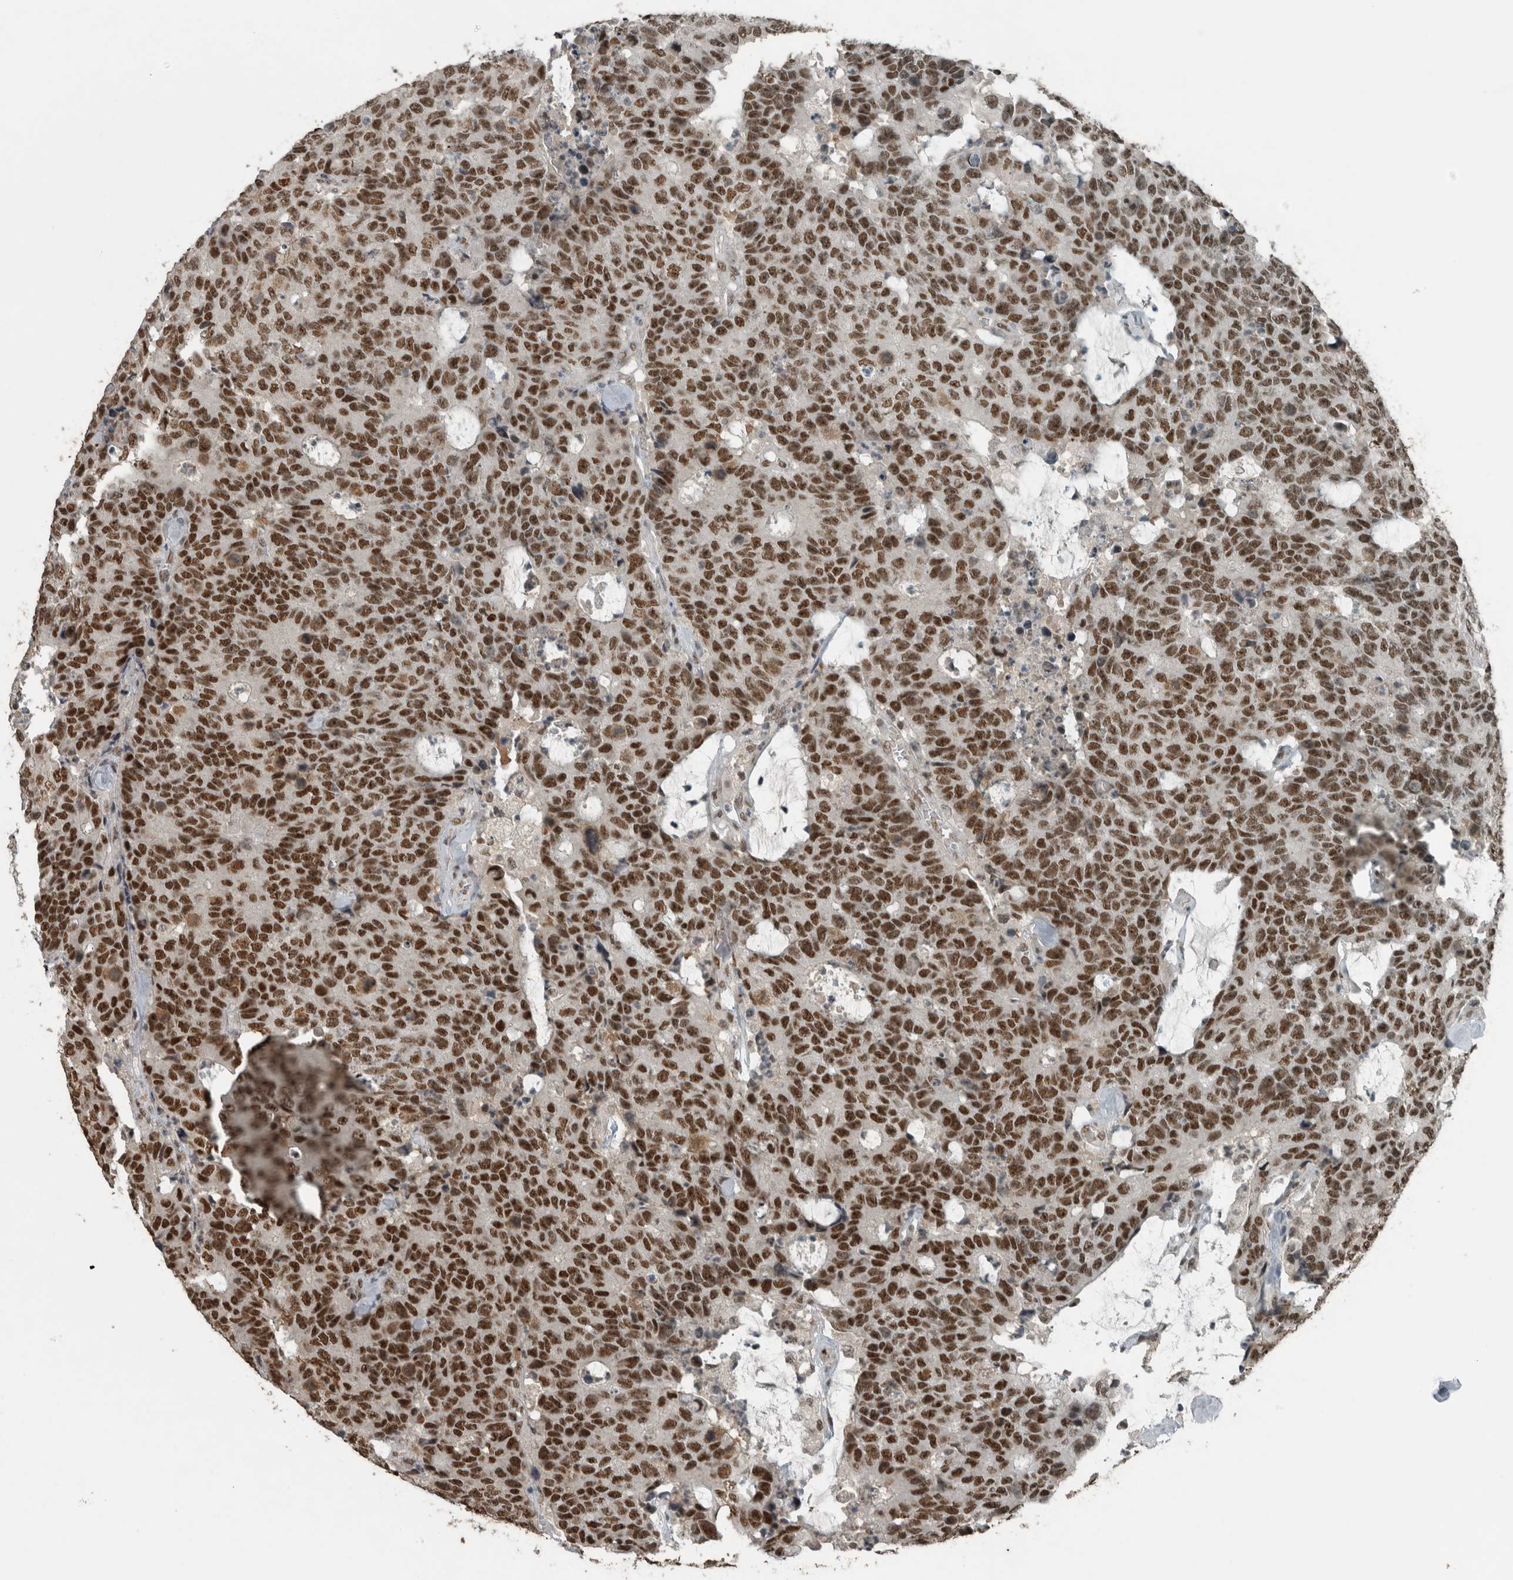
{"staining": {"intensity": "strong", "quantity": ">75%", "location": "nuclear"}, "tissue": "colorectal cancer", "cell_type": "Tumor cells", "image_type": "cancer", "snomed": [{"axis": "morphology", "description": "Adenocarcinoma, NOS"}, {"axis": "topography", "description": "Colon"}], "caption": "Immunohistochemistry image of adenocarcinoma (colorectal) stained for a protein (brown), which reveals high levels of strong nuclear positivity in approximately >75% of tumor cells.", "gene": "ZNF24", "patient": {"sex": "female", "age": 86}}